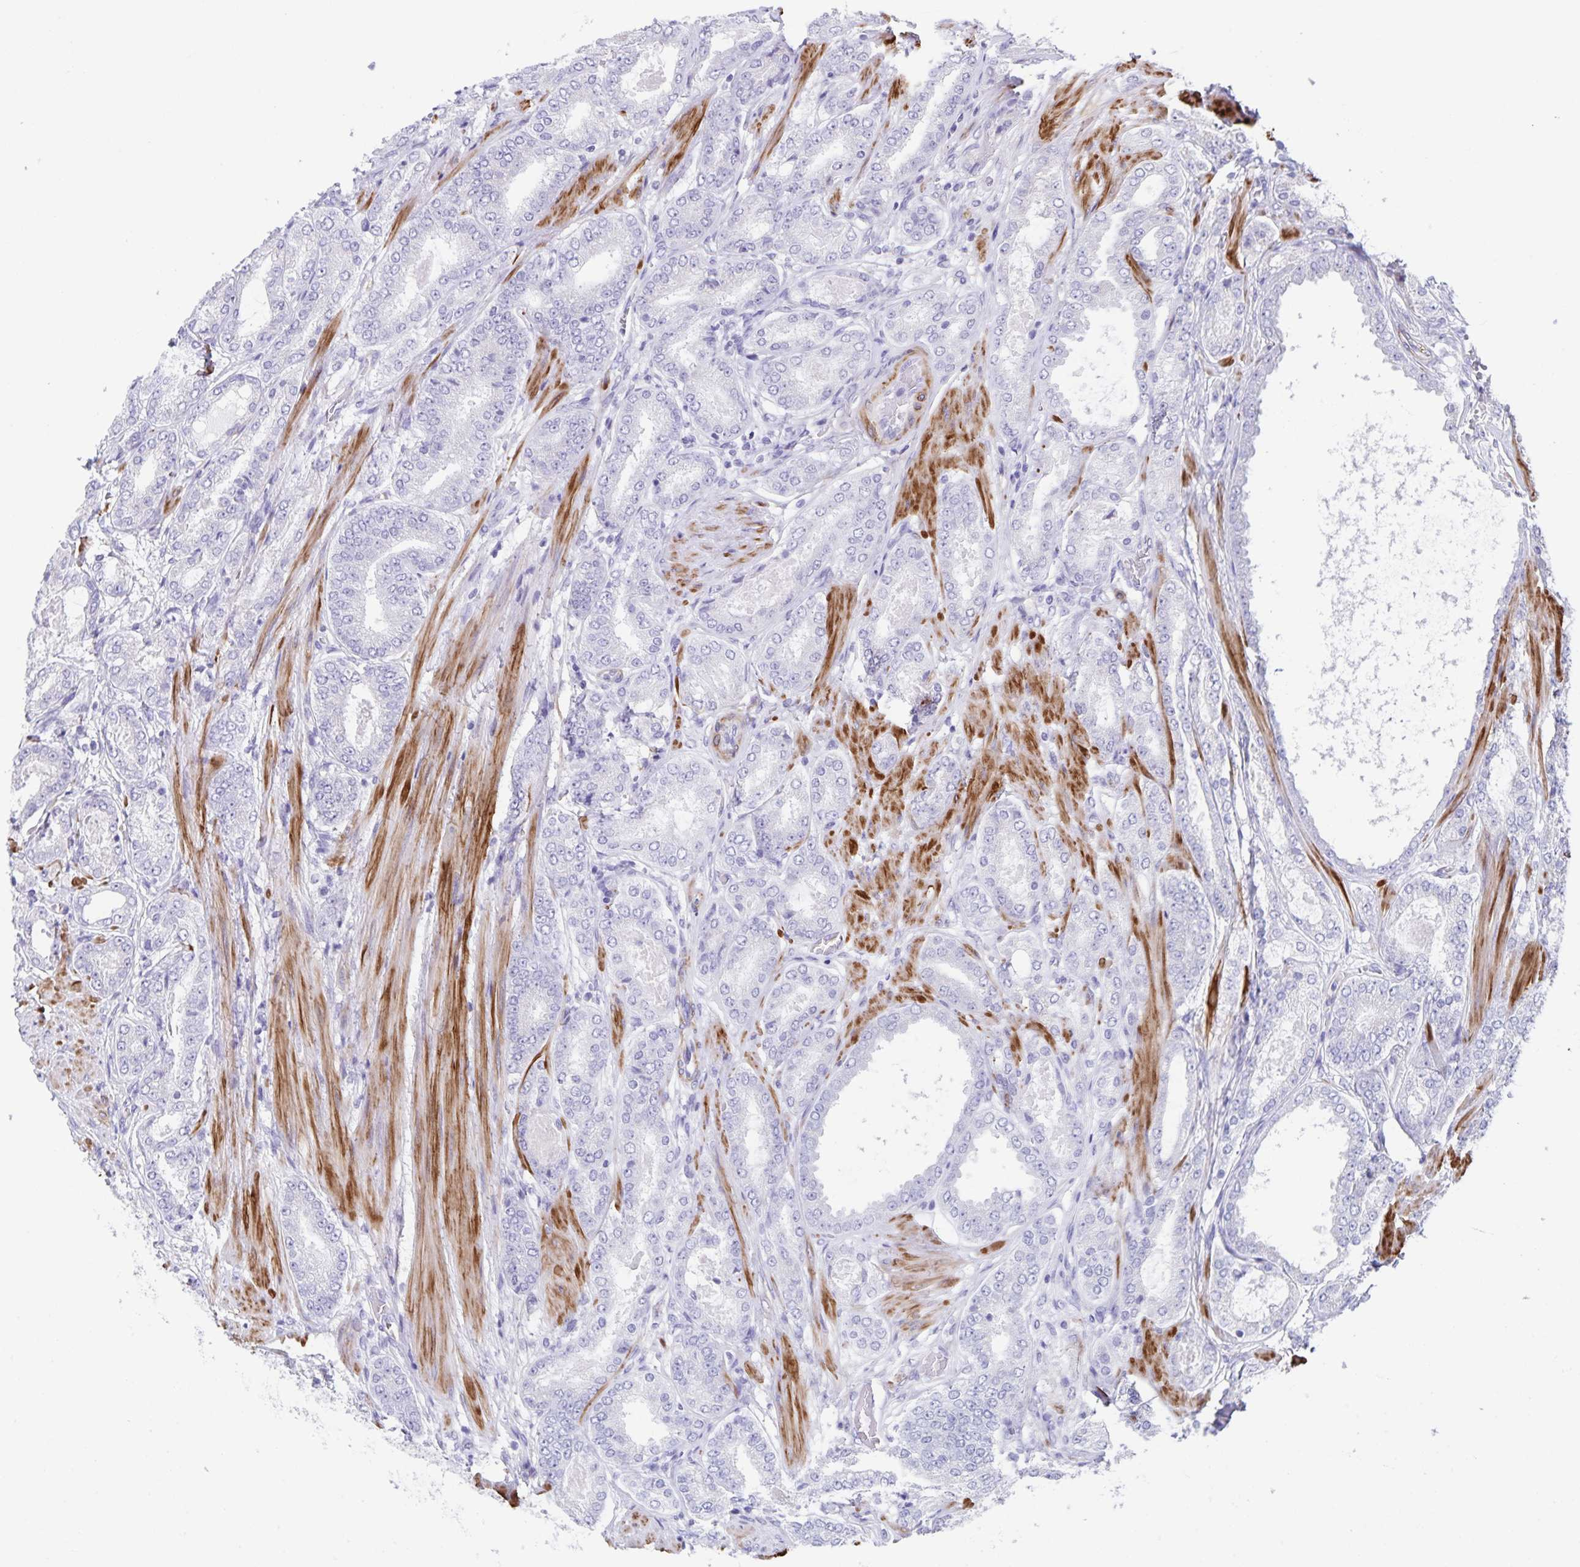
{"staining": {"intensity": "negative", "quantity": "none", "location": "none"}, "tissue": "prostate cancer", "cell_type": "Tumor cells", "image_type": "cancer", "snomed": [{"axis": "morphology", "description": "Adenocarcinoma, High grade"}, {"axis": "topography", "description": "Prostate"}], "caption": "IHC photomicrograph of prostate adenocarcinoma (high-grade) stained for a protein (brown), which shows no expression in tumor cells.", "gene": "SYNM", "patient": {"sex": "male", "age": 63}}